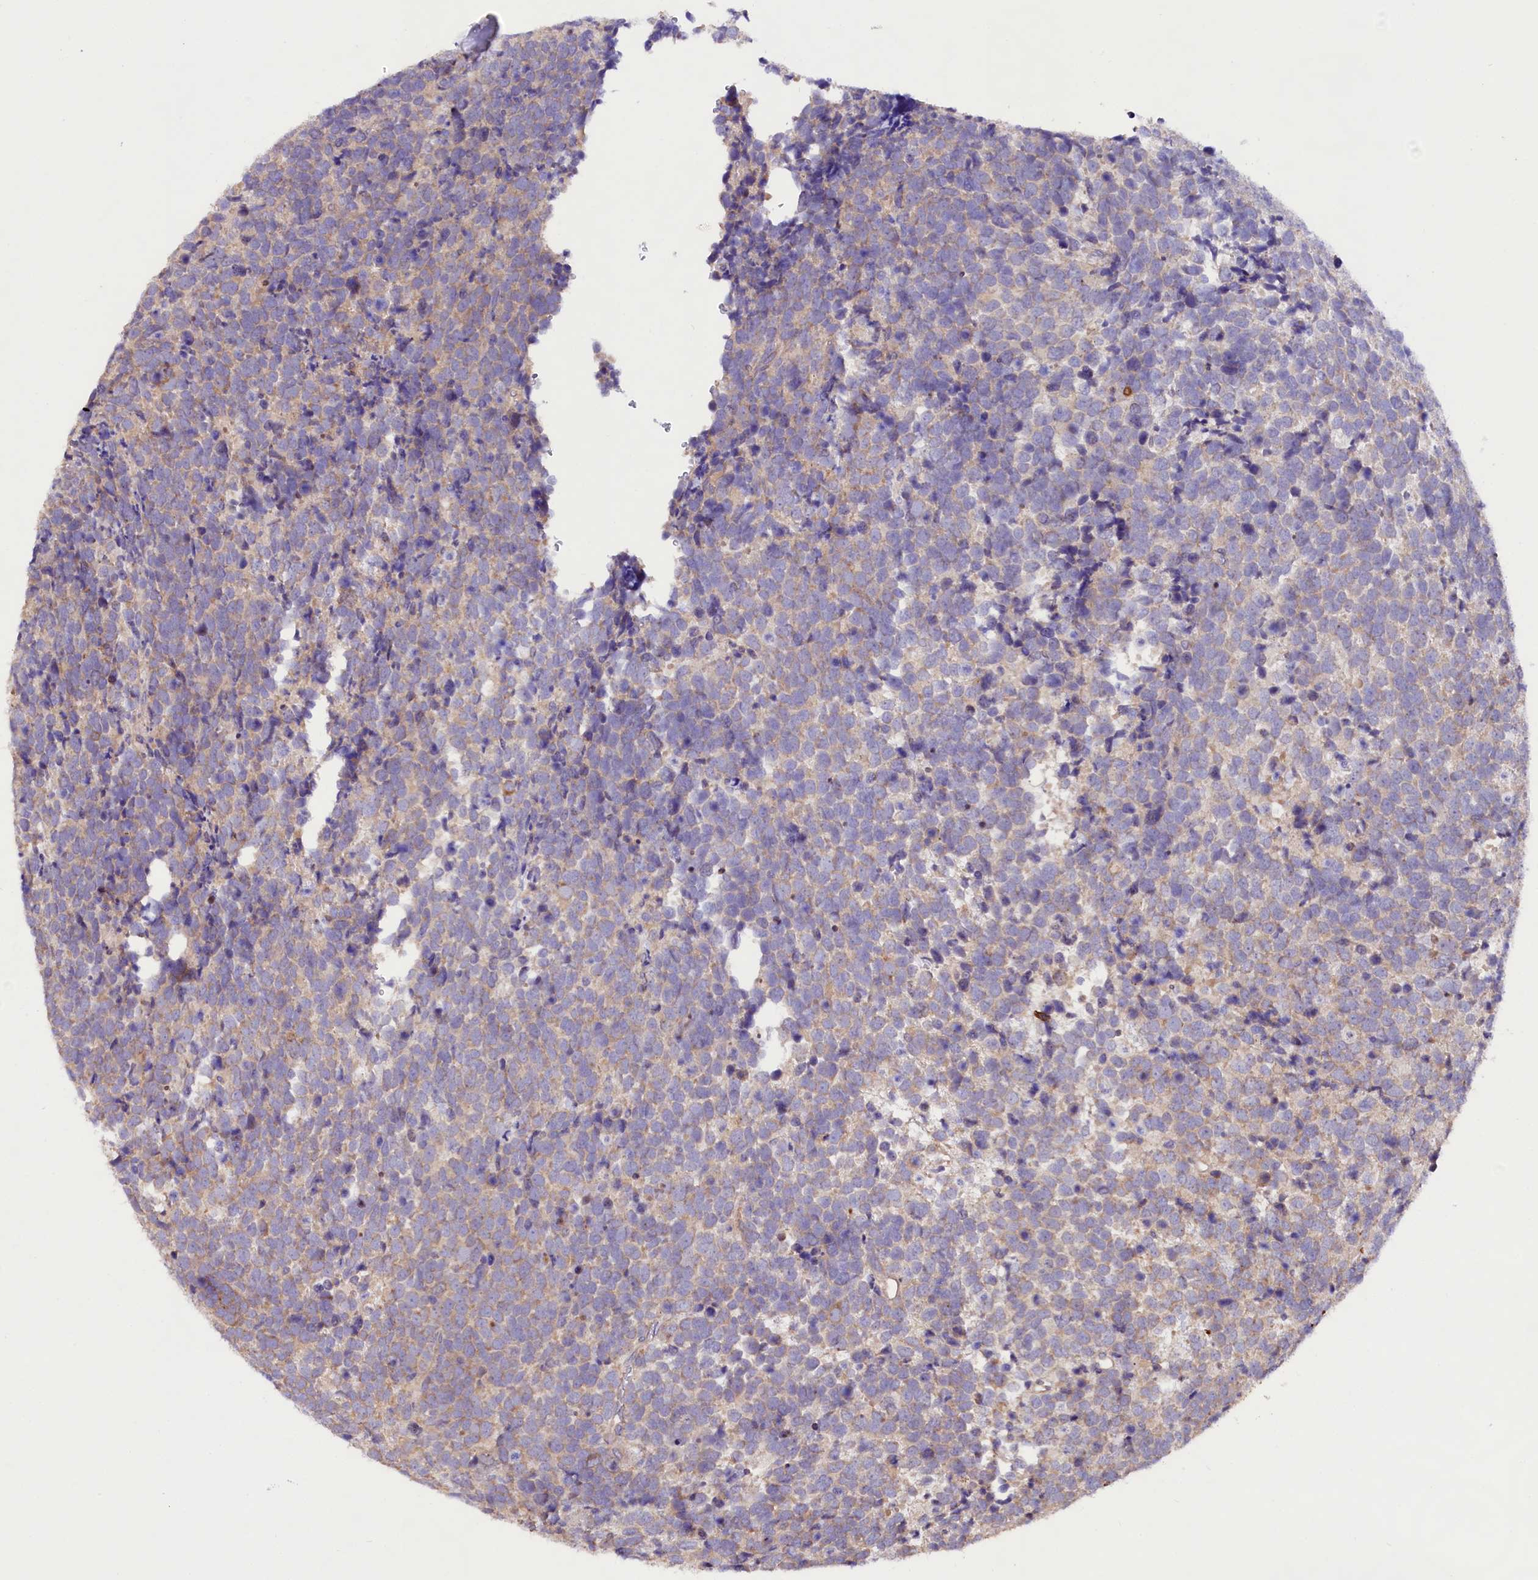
{"staining": {"intensity": "weak", "quantity": "<25%", "location": "cytoplasmic/membranous"}, "tissue": "urothelial cancer", "cell_type": "Tumor cells", "image_type": "cancer", "snomed": [{"axis": "morphology", "description": "Urothelial carcinoma, High grade"}, {"axis": "topography", "description": "Urinary bladder"}], "caption": "Immunohistochemistry image of neoplastic tissue: urothelial cancer stained with DAB (3,3'-diaminobenzidine) demonstrates no significant protein expression in tumor cells.", "gene": "VPS11", "patient": {"sex": "female", "age": 82}}